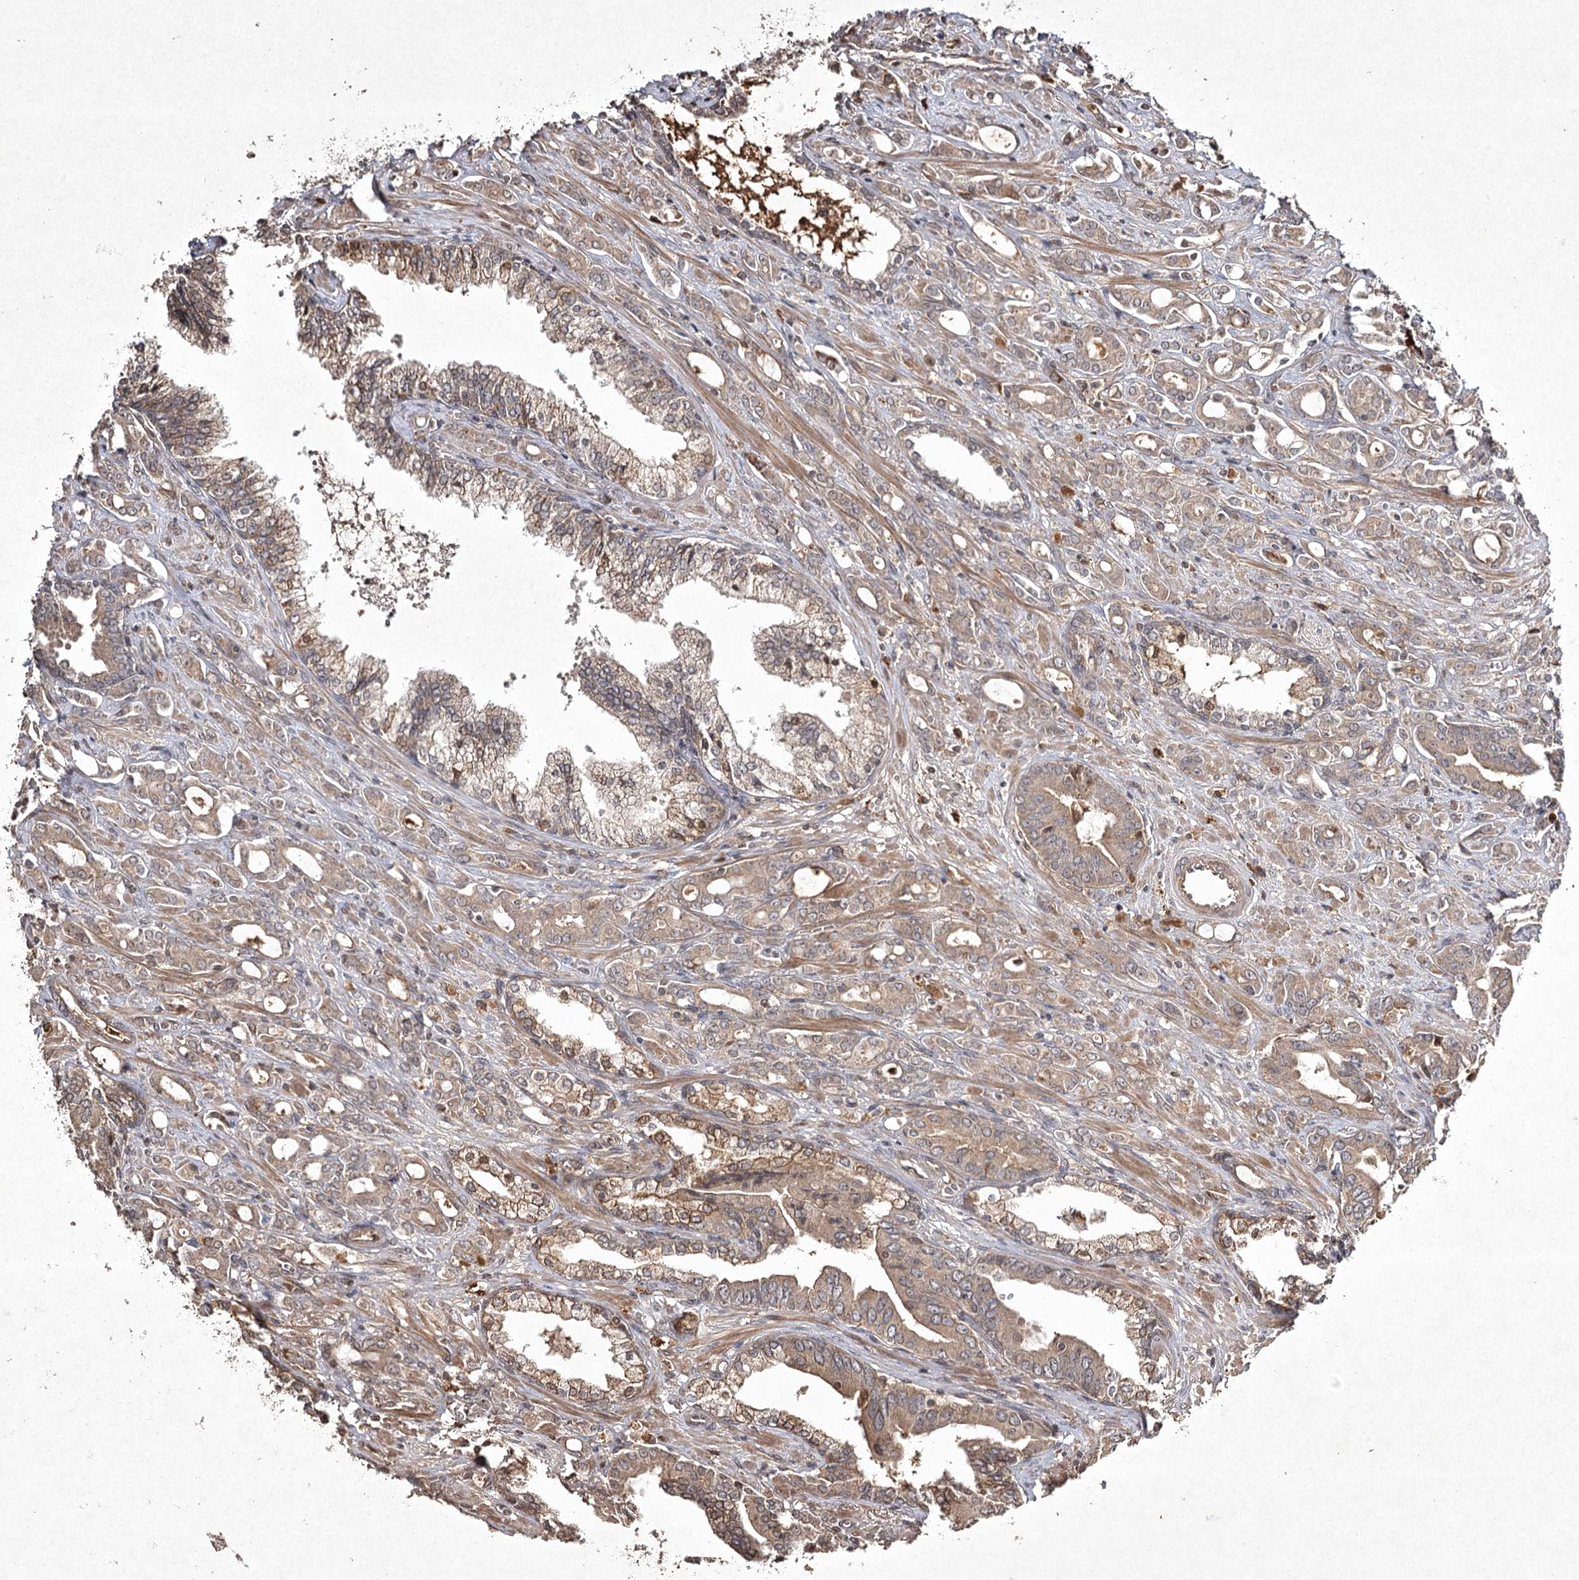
{"staining": {"intensity": "moderate", "quantity": "25%-75%", "location": "cytoplasmic/membranous"}, "tissue": "prostate cancer", "cell_type": "Tumor cells", "image_type": "cancer", "snomed": [{"axis": "morphology", "description": "Adenocarcinoma, High grade"}, {"axis": "topography", "description": "Prostate"}], "caption": "The micrograph shows a brown stain indicating the presence of a protein in the cytoplasmic/membranous of tumor cells in prostate cancer (adenocarcinoma (high-grade)).", "gene": "CYP2B6", "patient": {"sex": "male", "age": 72}}